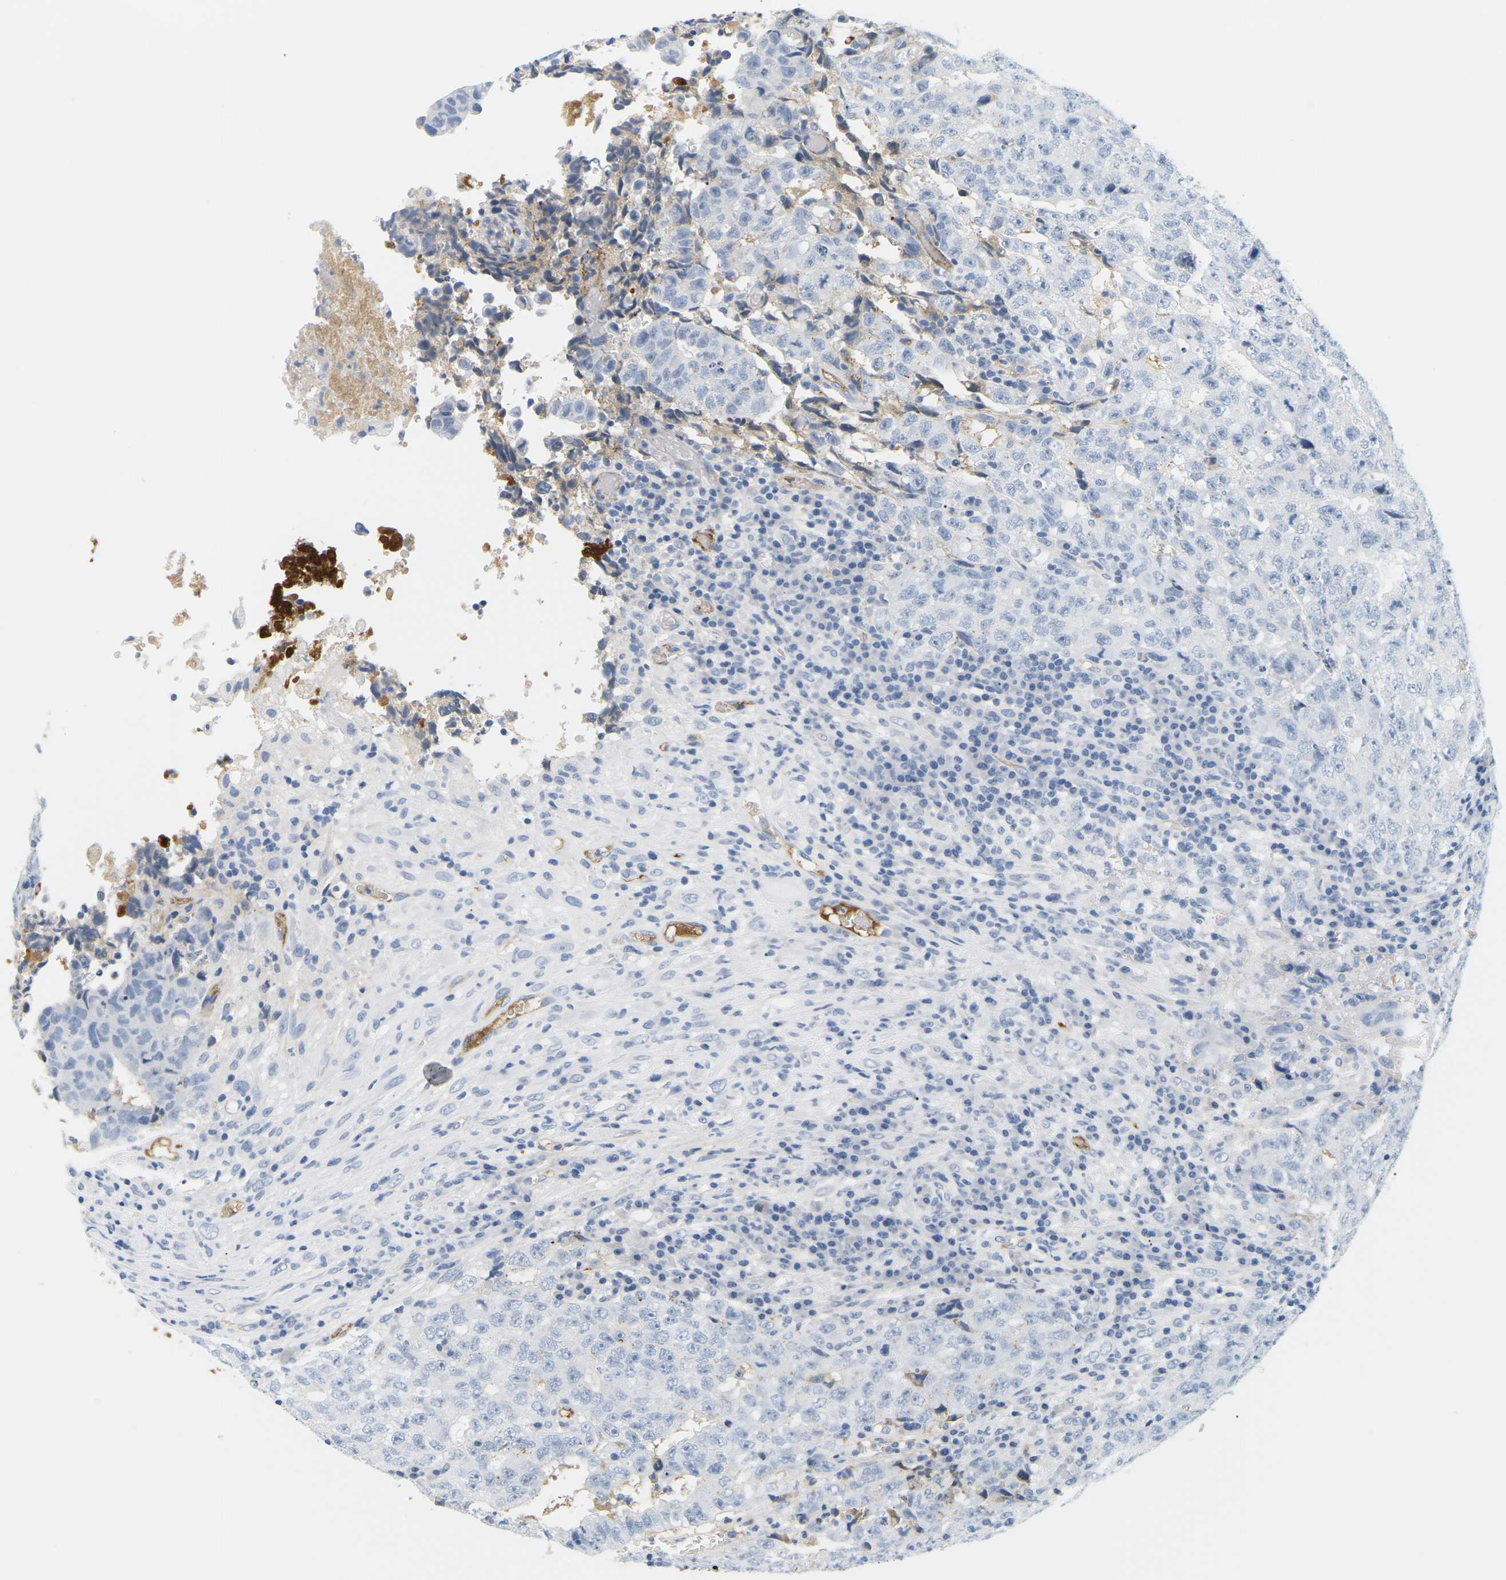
{"staining": {"intensity": "negative", "quantity": "none", "location": "none"}, "tissue": "testis cancer", "cell_type": "Tumor cells", "image_type": "cancer", "snomed": [{"axis": "morphology", "description": "Necrosis, NOS"}, {"axis": "morphology", "description": "Carcinoma, Embryonal, NOS"}, {"axis": "topography", "description": "Testis"}], "caption": "Tumor cells are negative for brown protein staining in testis embryonal carcinoma. The staining is performed using DAB brown chromogen with nuclei counter-stained in using hematoxylin.", "gene": "APOB", "patient": {"sex": "male", "age": 19}}